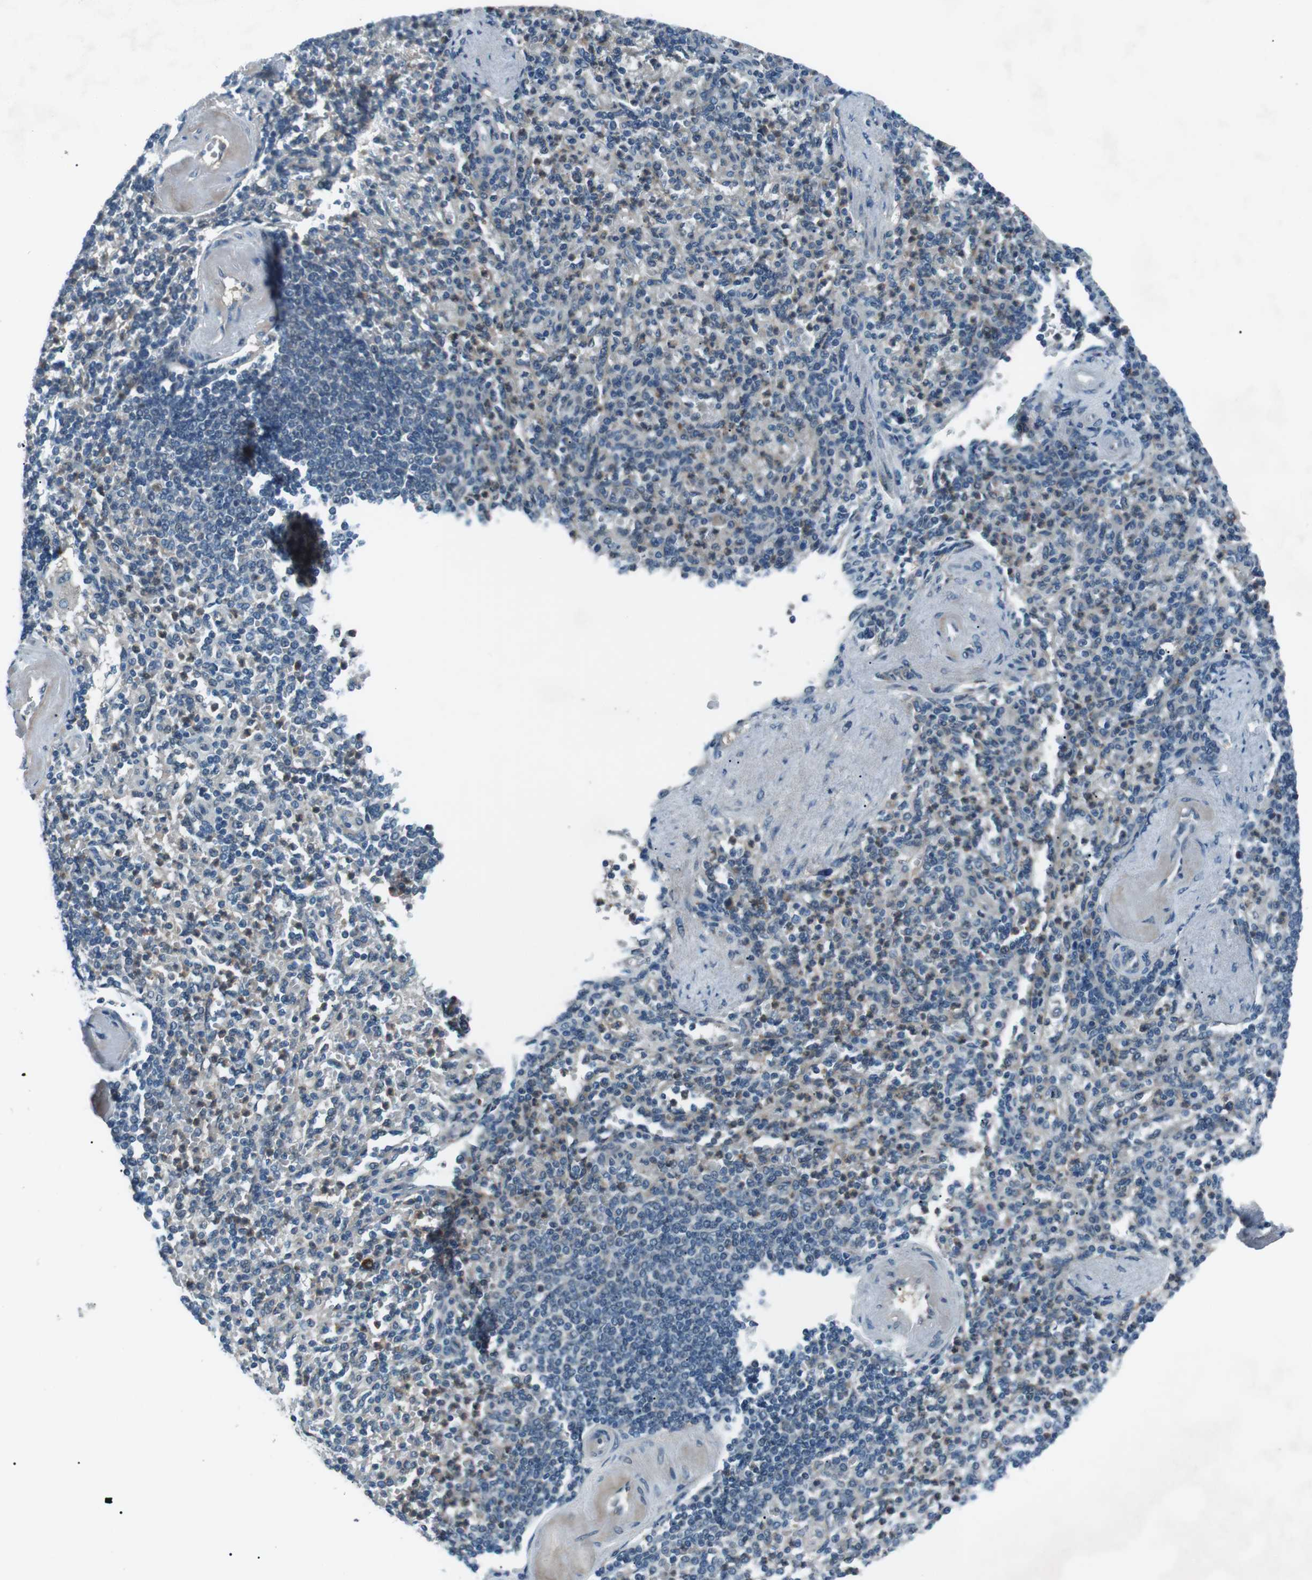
{"staining": {"intensity": "weak", "quantity": "25%-75%", "location": "cytoplasmic/membranous"}, "tissue": "spleen", "cell_type": "Cells in red pulp", "image_type": "normal", "snomed": [{"axis": "morphology", "description": "Normal tissue, NOS"}, {"axis": "topography", "description": "Spleen"}], "caption": "High-magnification brightfield microscopy of normal spleen stained with DAB (3,3'-diaminobenzidine) (brown) and counterstained with hematoxylin (blue). cells in red pulp exhibit weak cytoplasmic/membranous expression is seen in about25%-75% of cells. The staining is performed using DAB brown chromogen to label protein expression. The nuclei are counter-stained blue using hematoxylin.", "gene": "LRIG2", "patient": {"sex": "female", "age": 74}}